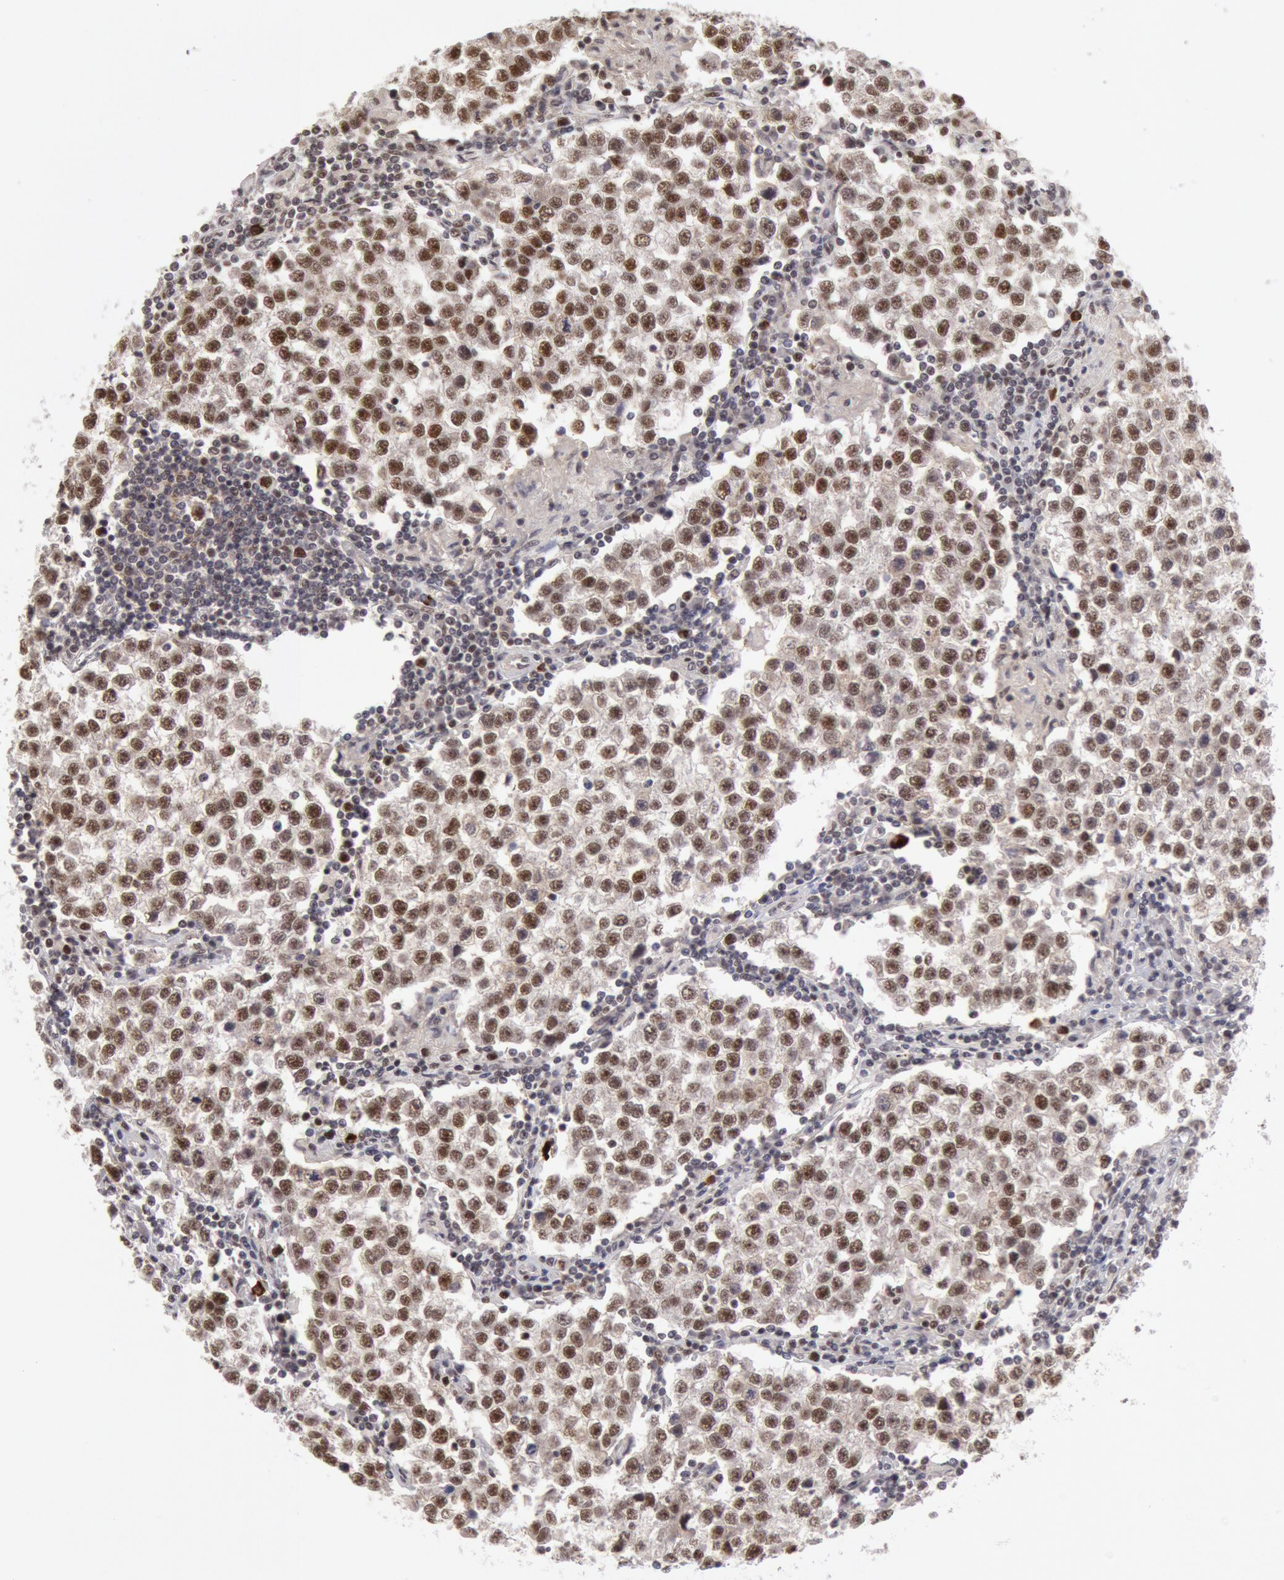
{"staining": {"intensity": "moderate", "quantity": ">75%", "location": "nuclear"}, "tissue": "testis cancer", "cell_type": "Tumor cells", "image_type": "cancer", "snomed": [{"axis": "morphology", "description": "Seminoma, NOS"}, {"axis": "topography", "description": "Testis"}], "caption": "DAB (3,3'-diaminobenzidine) immunohistochemical staining of human testis seminoma shows moderate nuclear protein staining in approximately >75% of tumor cells. Using DAB (brown) and hematoxylin (blue) stains, captured at high magnification using brightfield microscopy.", "gene": "PPP4R3B", "patient": {"sex": "male", "age": 36}}